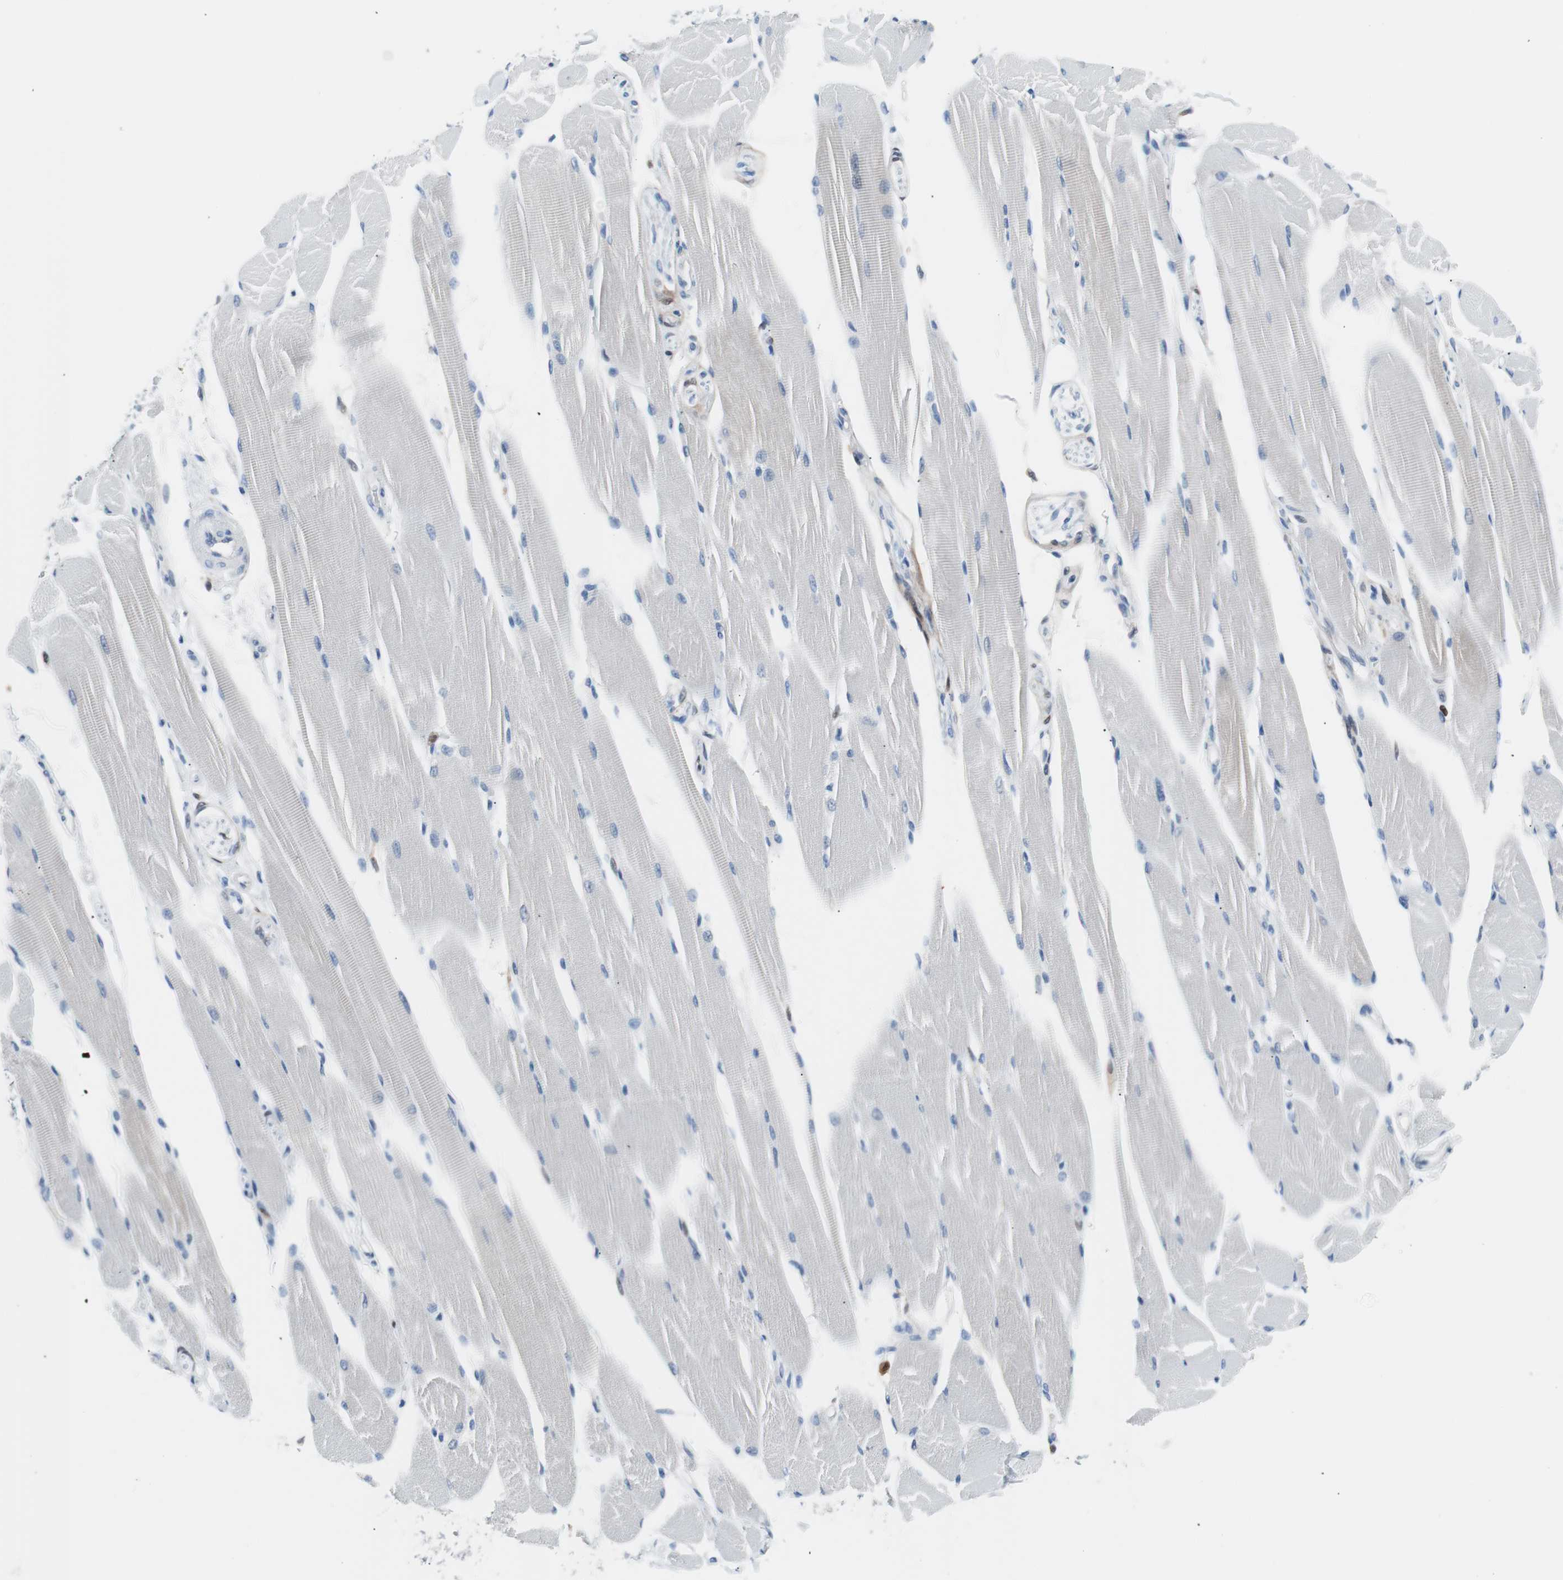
{"staining": {"intensity": "weak", "quantity": "<25%", "location": "cytoplasmic/membranous"}, "tissue": "skeletal muscle", "cell_type": "Myocytes", "image_type": "normal", "snomed": [{"axis": "morphology", "description": "Normal tissue, NOS"}, {"axis": "topography", "description": "Skeletal muscle"}, {"axis": "topography", "description": "Peripheral nerve tissue"}], "caption": "Immunohistochemistry (IHC) of benign skeletal muscle reveals no staining in myocytes. Brightfield microscopy of IHC stained with DAB (3,3'-diaminobenzidine) (brown) and hematoxylin (blue), captured at high magnification.", "gene": "IL18", "patient": {"sex": "female", "age": 84}}